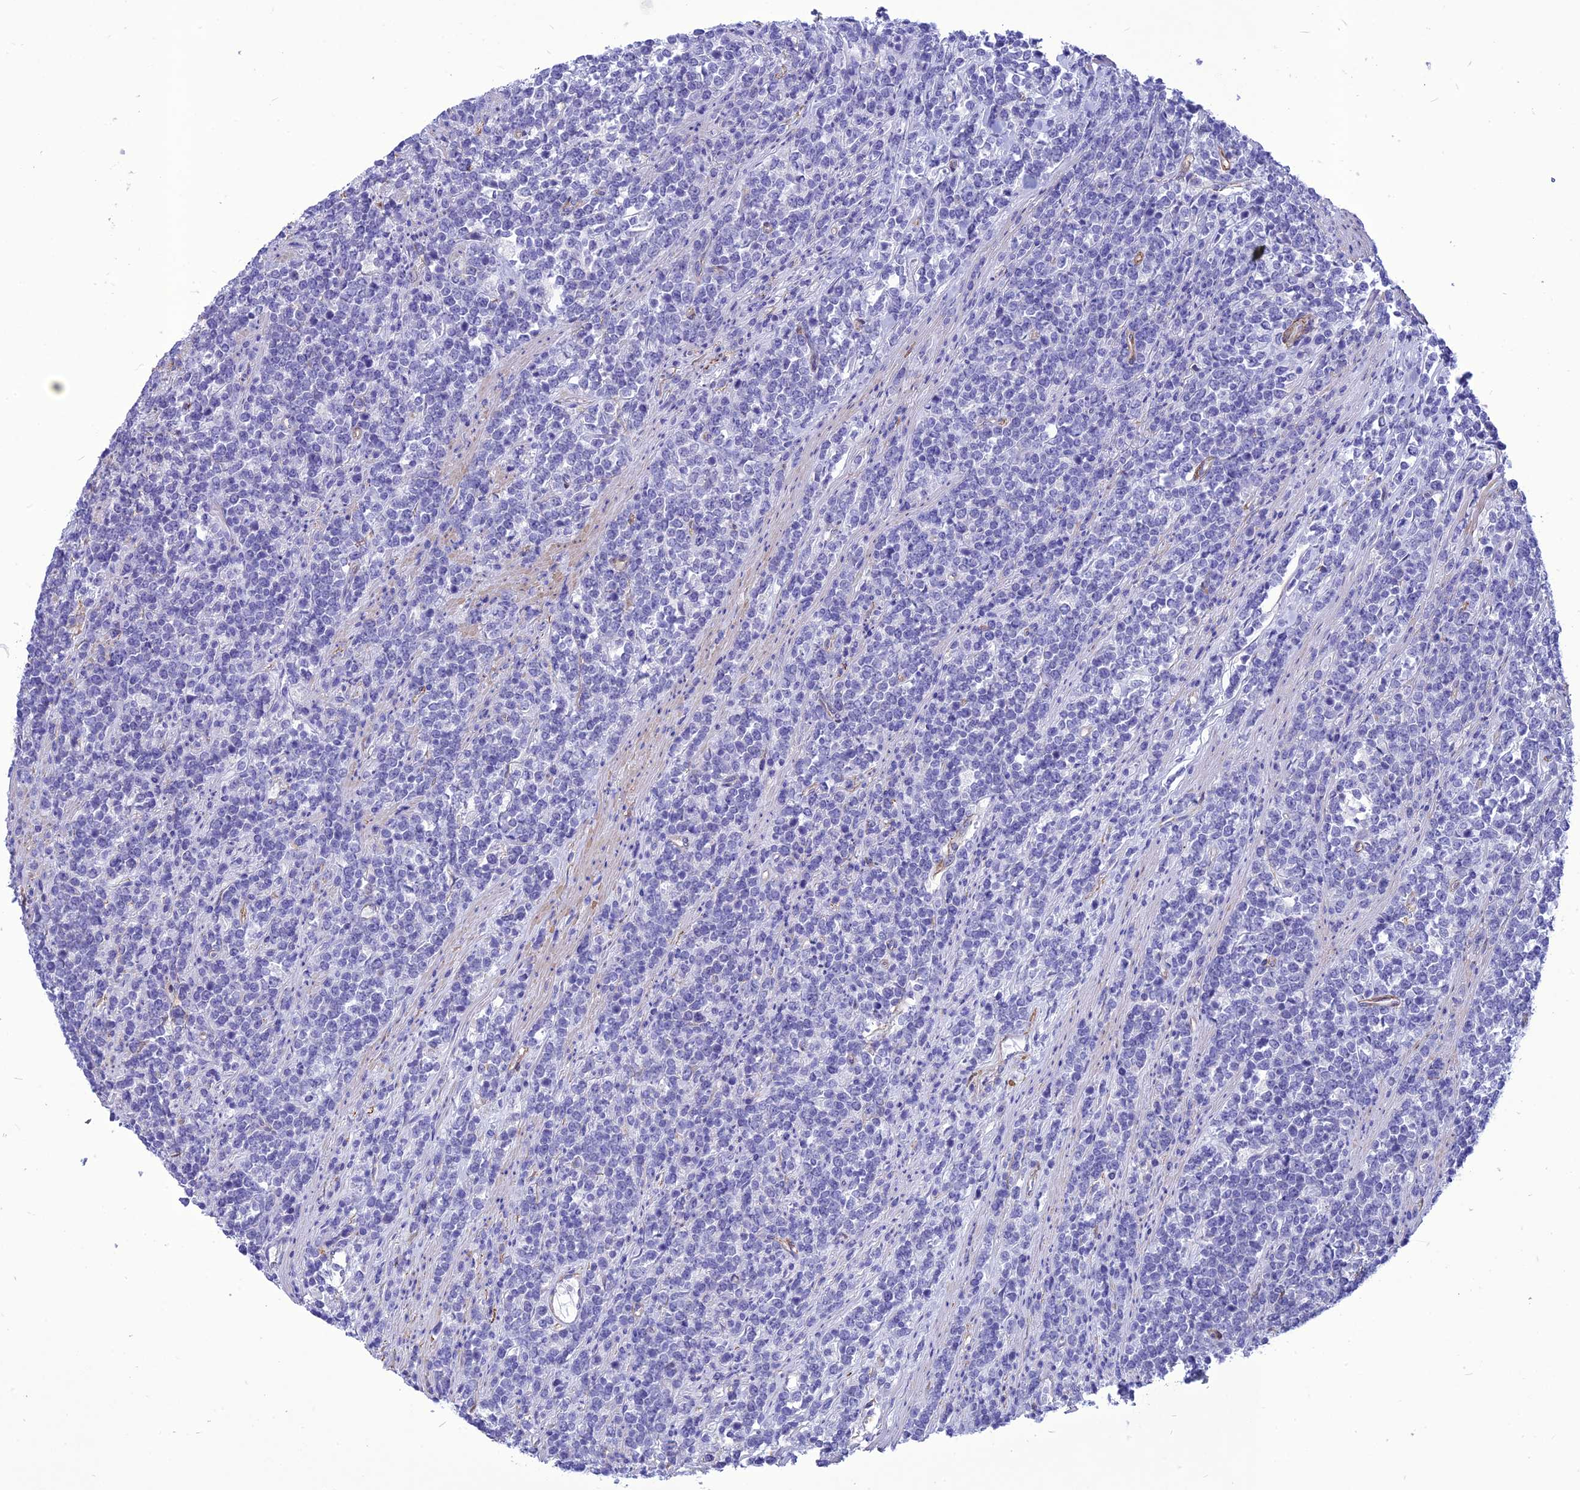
{"staining": {"intensity": "negative", "quantity": "none", "location": "none"}, "tissue": "lymphoma", "cell_type": "Tumor cells", "image_type": "cancer", "snomed": [{"axis": "morphology", "description": "Malignant lymphoma, non-Hodgkin's type, High grade"}, {"axis": "topography", "description": "Small intestine"}], "caption": "Immunohistochemical staining of human high-grade malignant lymphoma, non-Hodgkin's type reveals no significant positivity in tumor cells.", "gene": "NKD1", "patient": {"sex": "male", "age": 8}}